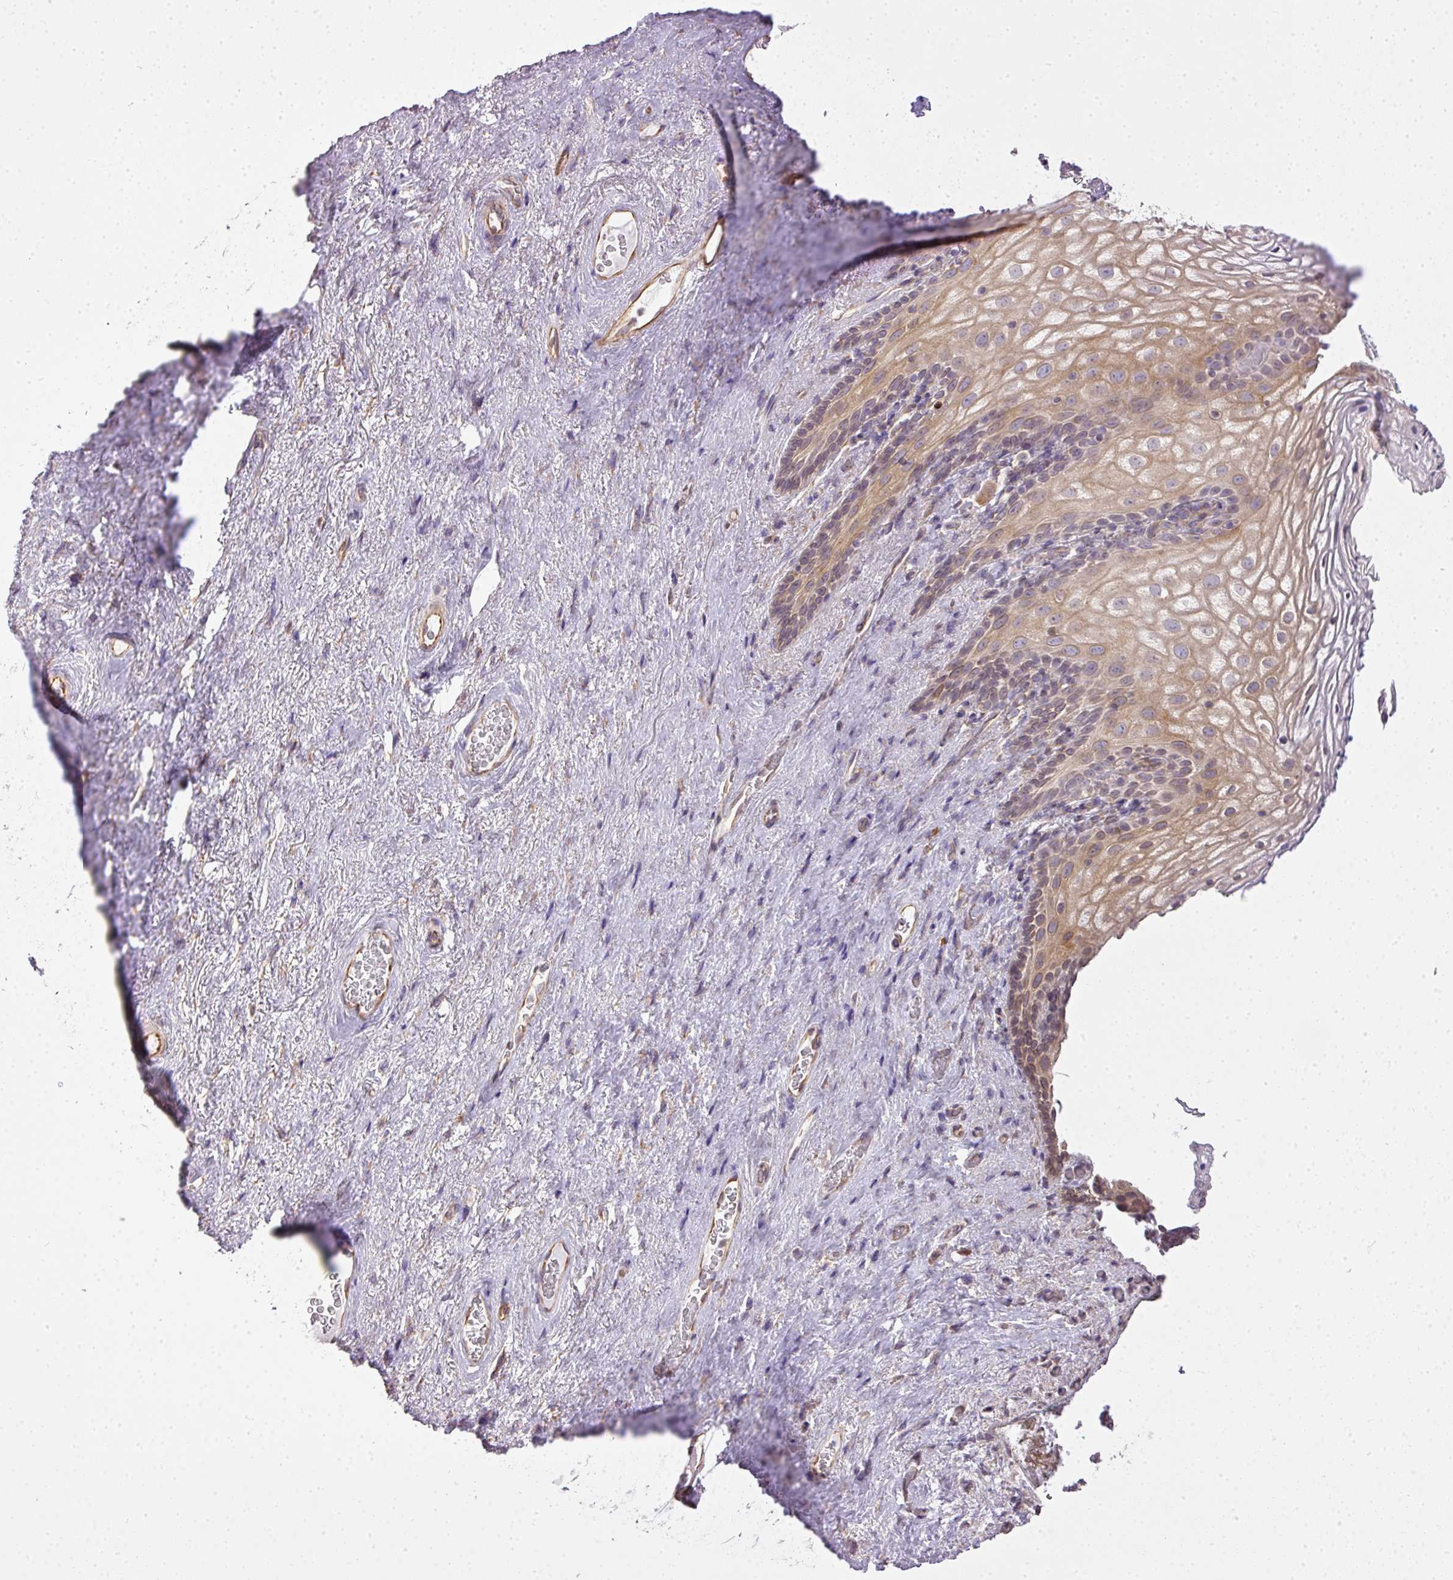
{"staining": {"intensity": "moderate", "quantity": "25%-75%", "location": "cytoplasmic/membranous,nuclear"}, "tissue": "vagina", "cell_type": "Squamous epithelial cells", "image_type": "normal", "snomed": [{"axis": "morphology", "description": "Normal tissue, NOS"}, {"axis": "topography", "description": "Vagina"}, {"axis": "topography", "description": "Peripheral nerve tissue"}], "caption": "IHC (DAB (3,3'-diaminobenzidine)) staining of benign human vagina reveals moderate cytoplasmic/membranous,nuclear protein positivity in about 25%-75% of squamous epithelial cells. (Brightfield microscopy of DAB IHC at high magnification).", "gene": "COX18", "patient": {"sex": "female", "age": 71}}